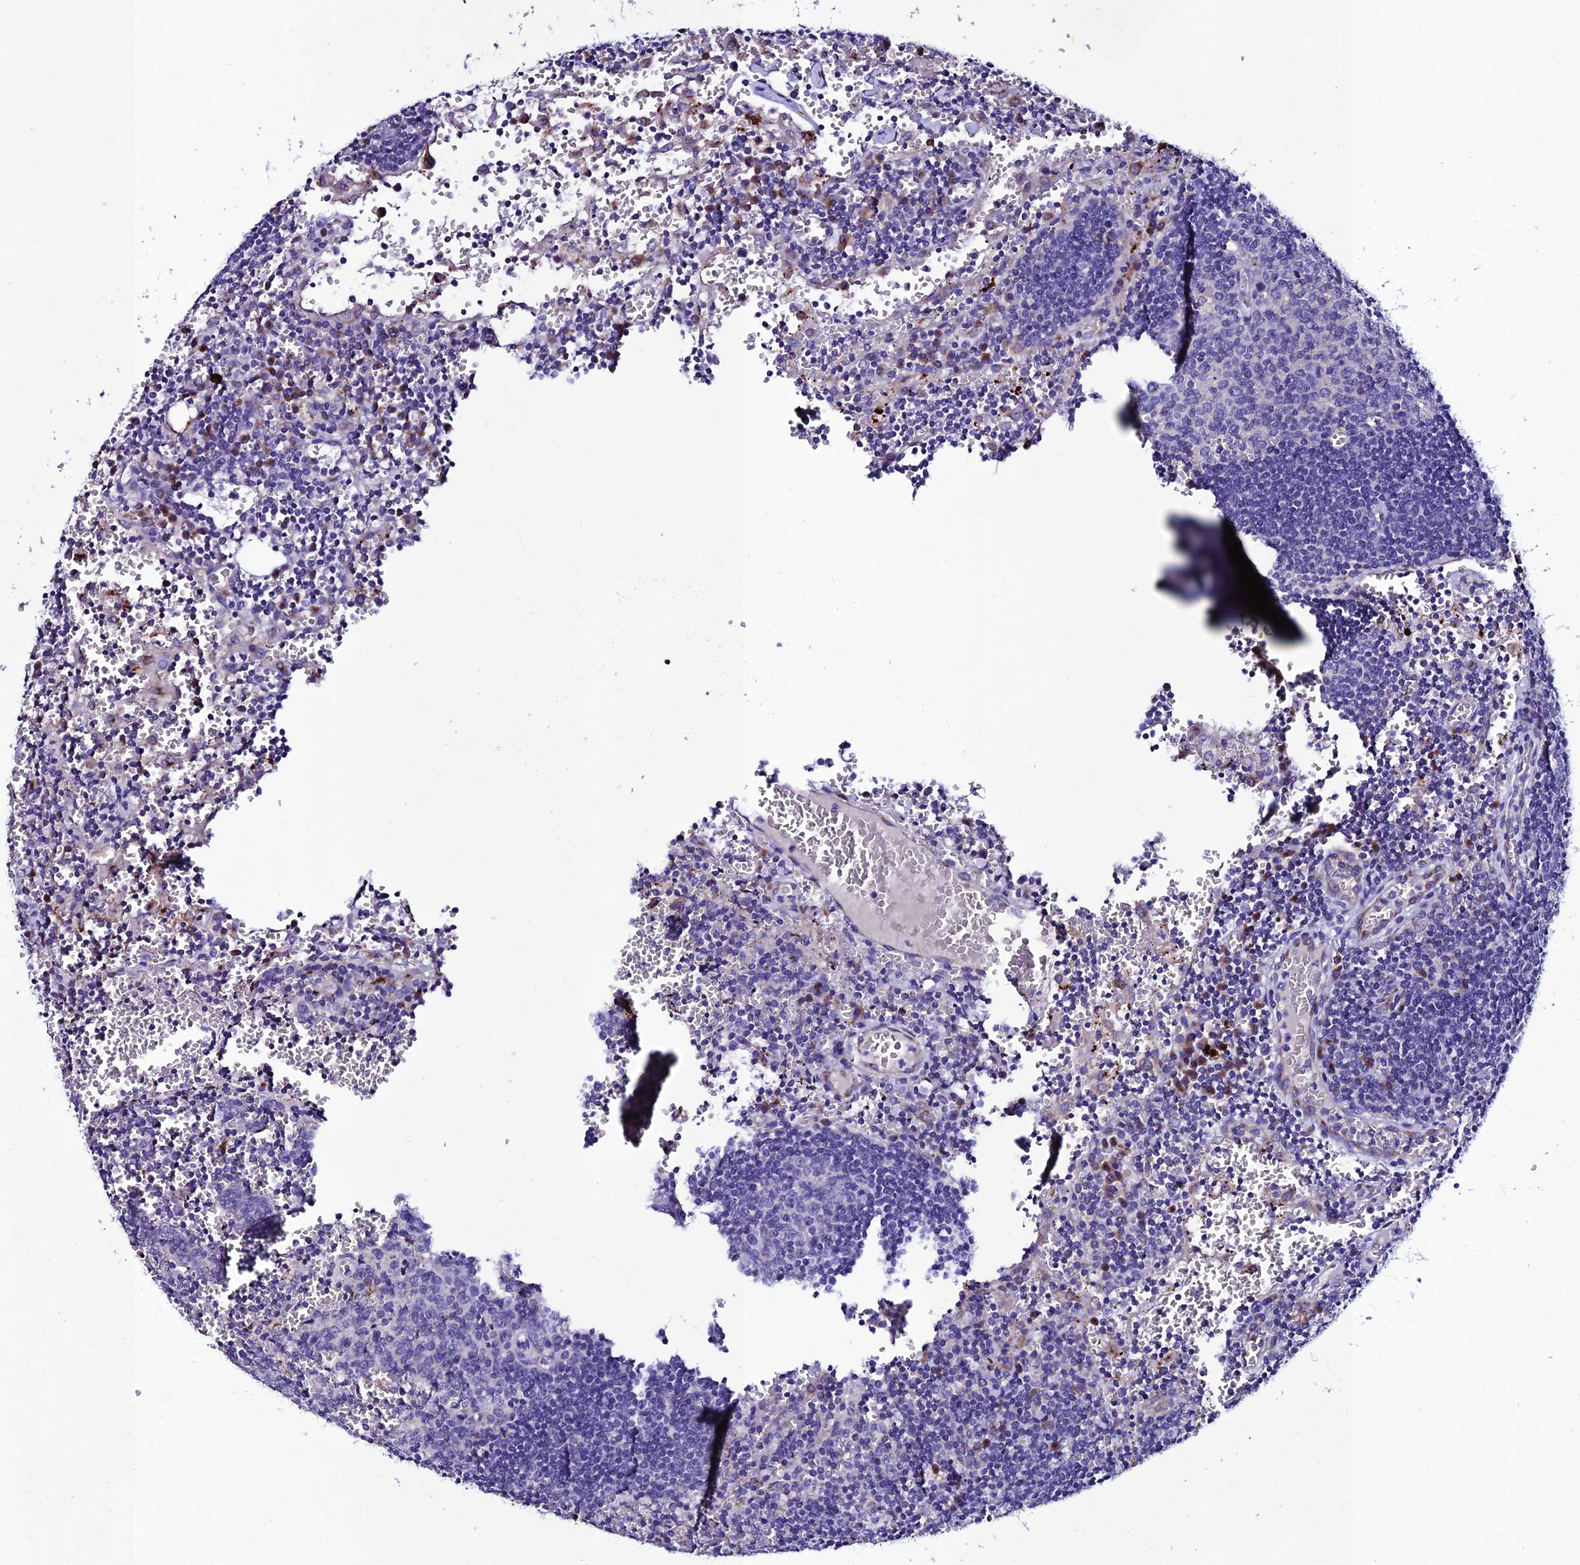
{"staining": {"intensity": "negative", "quantity": "none", "location": "none"}, "tissue": "lymph node", "cell_type": "Germinal center cells", "image_type": "normal", "snomed": [{"axis": "morphology", "description": "Normal tissue, NOS"}, {"axis": "topography", "description": "Lymph node"}], "caption": "High magnification brightfield microscopy of normal lymph node stained with DAB (brown) and counterstained with hematoxylin (blue): germinal center cells show no significant expression. Nuclei are stained in blue.", "gene": "OR51Q1", "patient": {"sex": "female", "age": 73}}